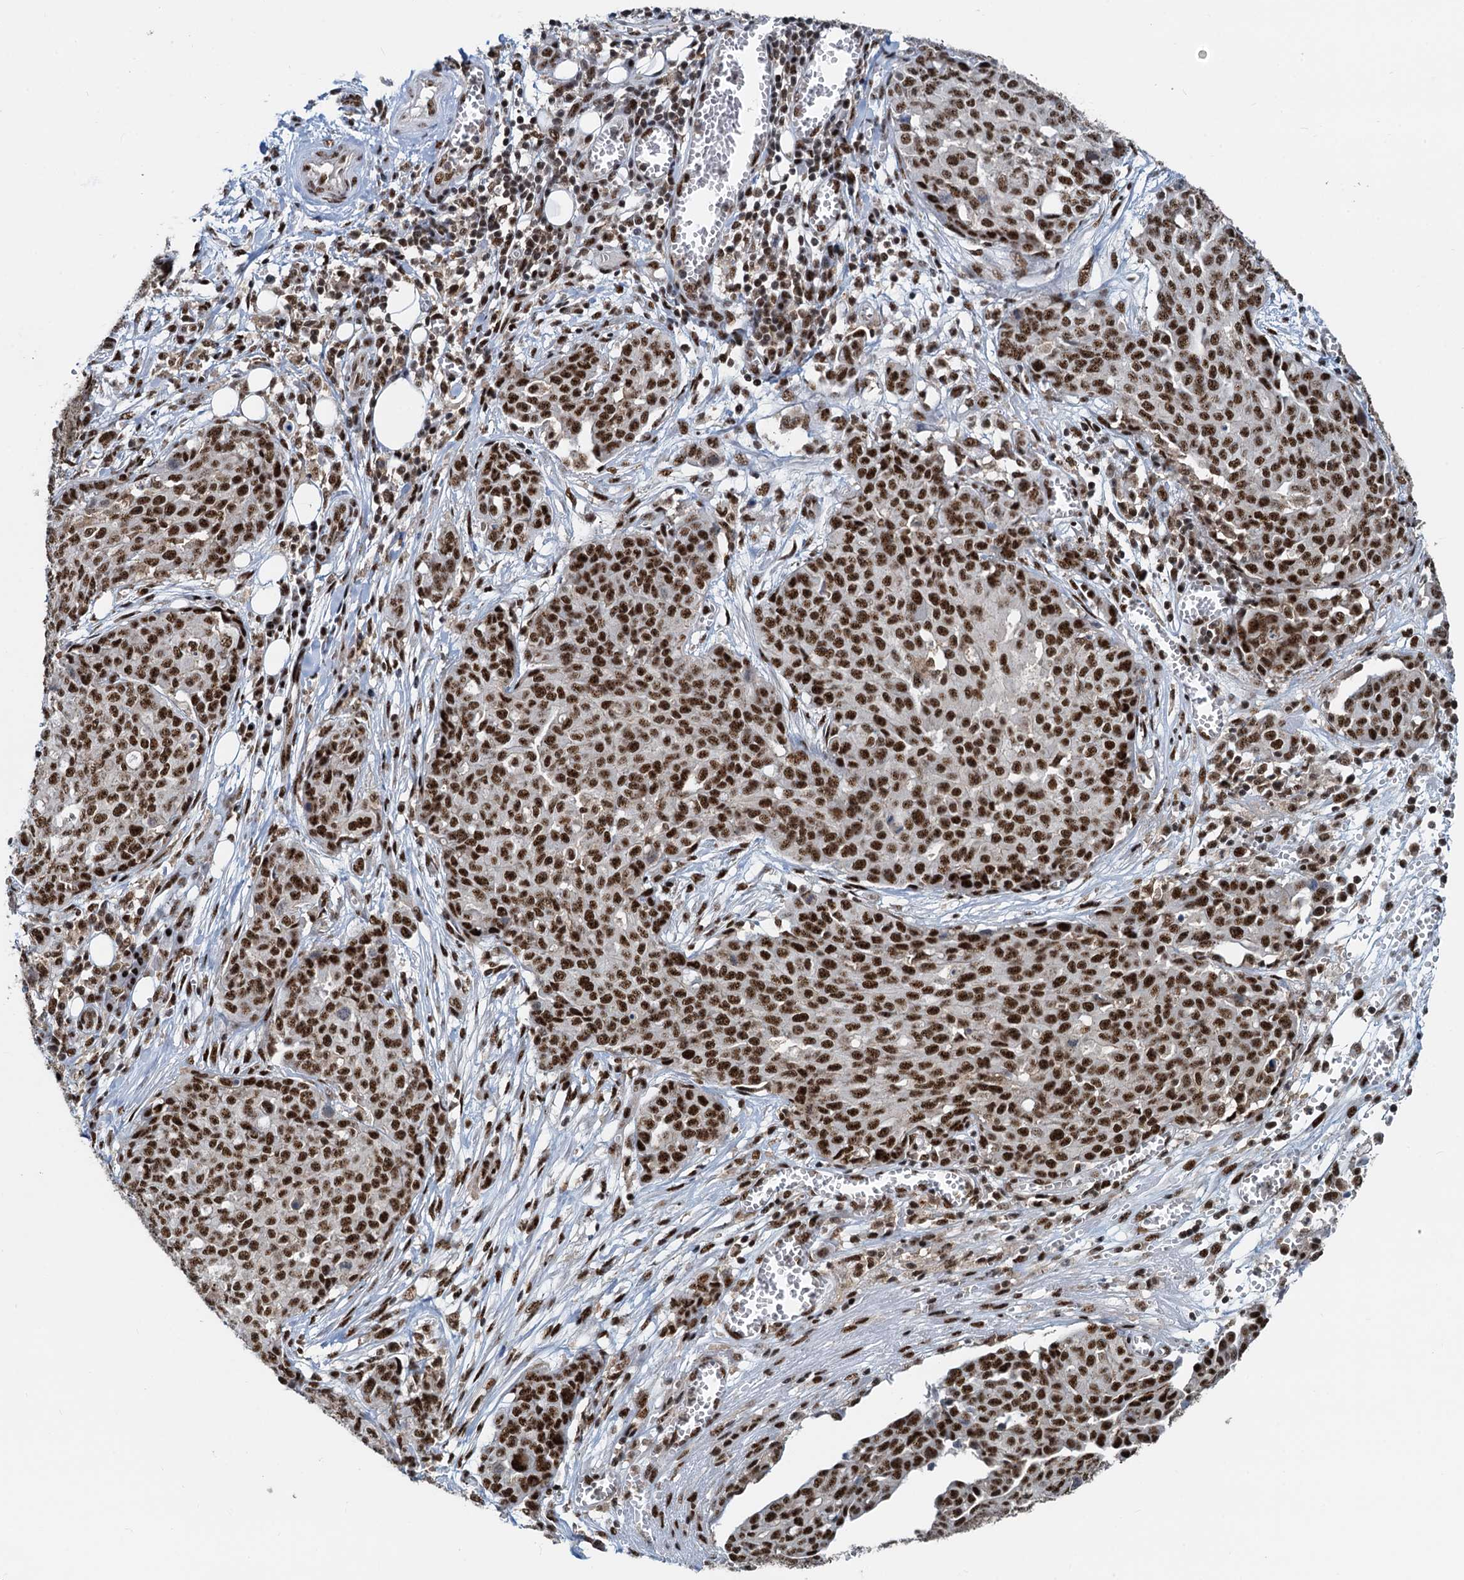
{"staining": {"intensity": "strong", "quantity": ">75%", "location": "nuclear"}, "tissue": "ovarian cancer", "cell_type": "Tumor cells", "image_type": "cancer", "snomed": [{"axis": "morphology", "description": "Cystadenocarcinoma, serous, NOS"}, {"axis": "topography", "description": "Soft tissue"}, {"axis": "topography", "description": "Ovary"}], "caption": "Human ovarian serous cystadenocarcinoma stained with a brown dye exhibits strong nuclear positive staining in approximately >75% of tumor cells.", "gene": "RBM26", "patient": {"sex": "female", "age": 57}}